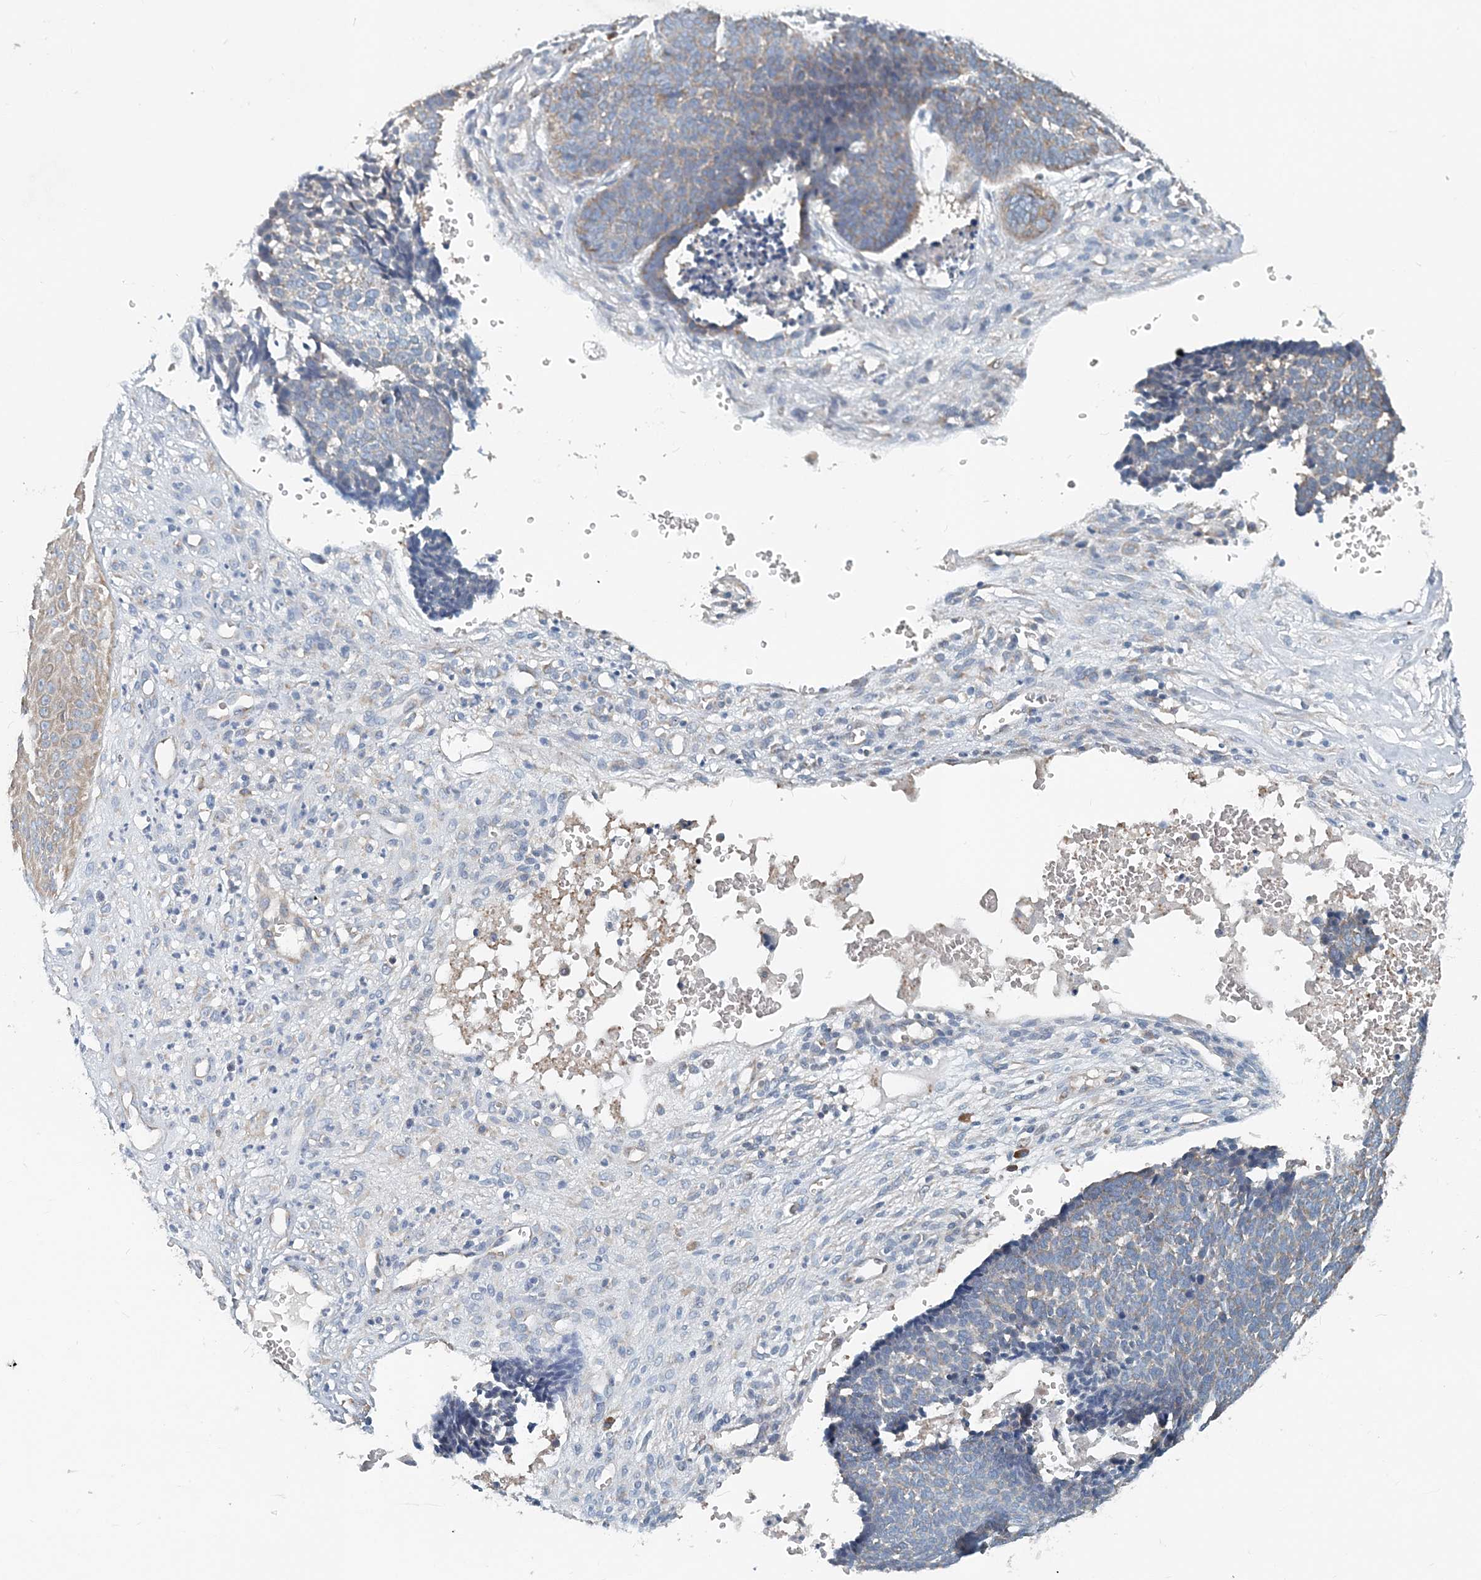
{"staining": {"intensity": "weak", "quantity": "<25%", "location": "cytoplasmic/membranous"}, "tissue": "skin cancer", "cell_type": "Tumor cells", "image_type": "cancer", "snomed": [{"axis": "morphology", "description": "Basal cell carcinoma"}, {"axis": "topography", "description": "Skin"}], "caption": "Immunohistochemical staining of basal cell carcinoma (skin) shows no significant expression in tumor cells. Nuclei are stained in blue.", "gene": "EEF1A2", "patient": {"sex": "male", "age": 84}}